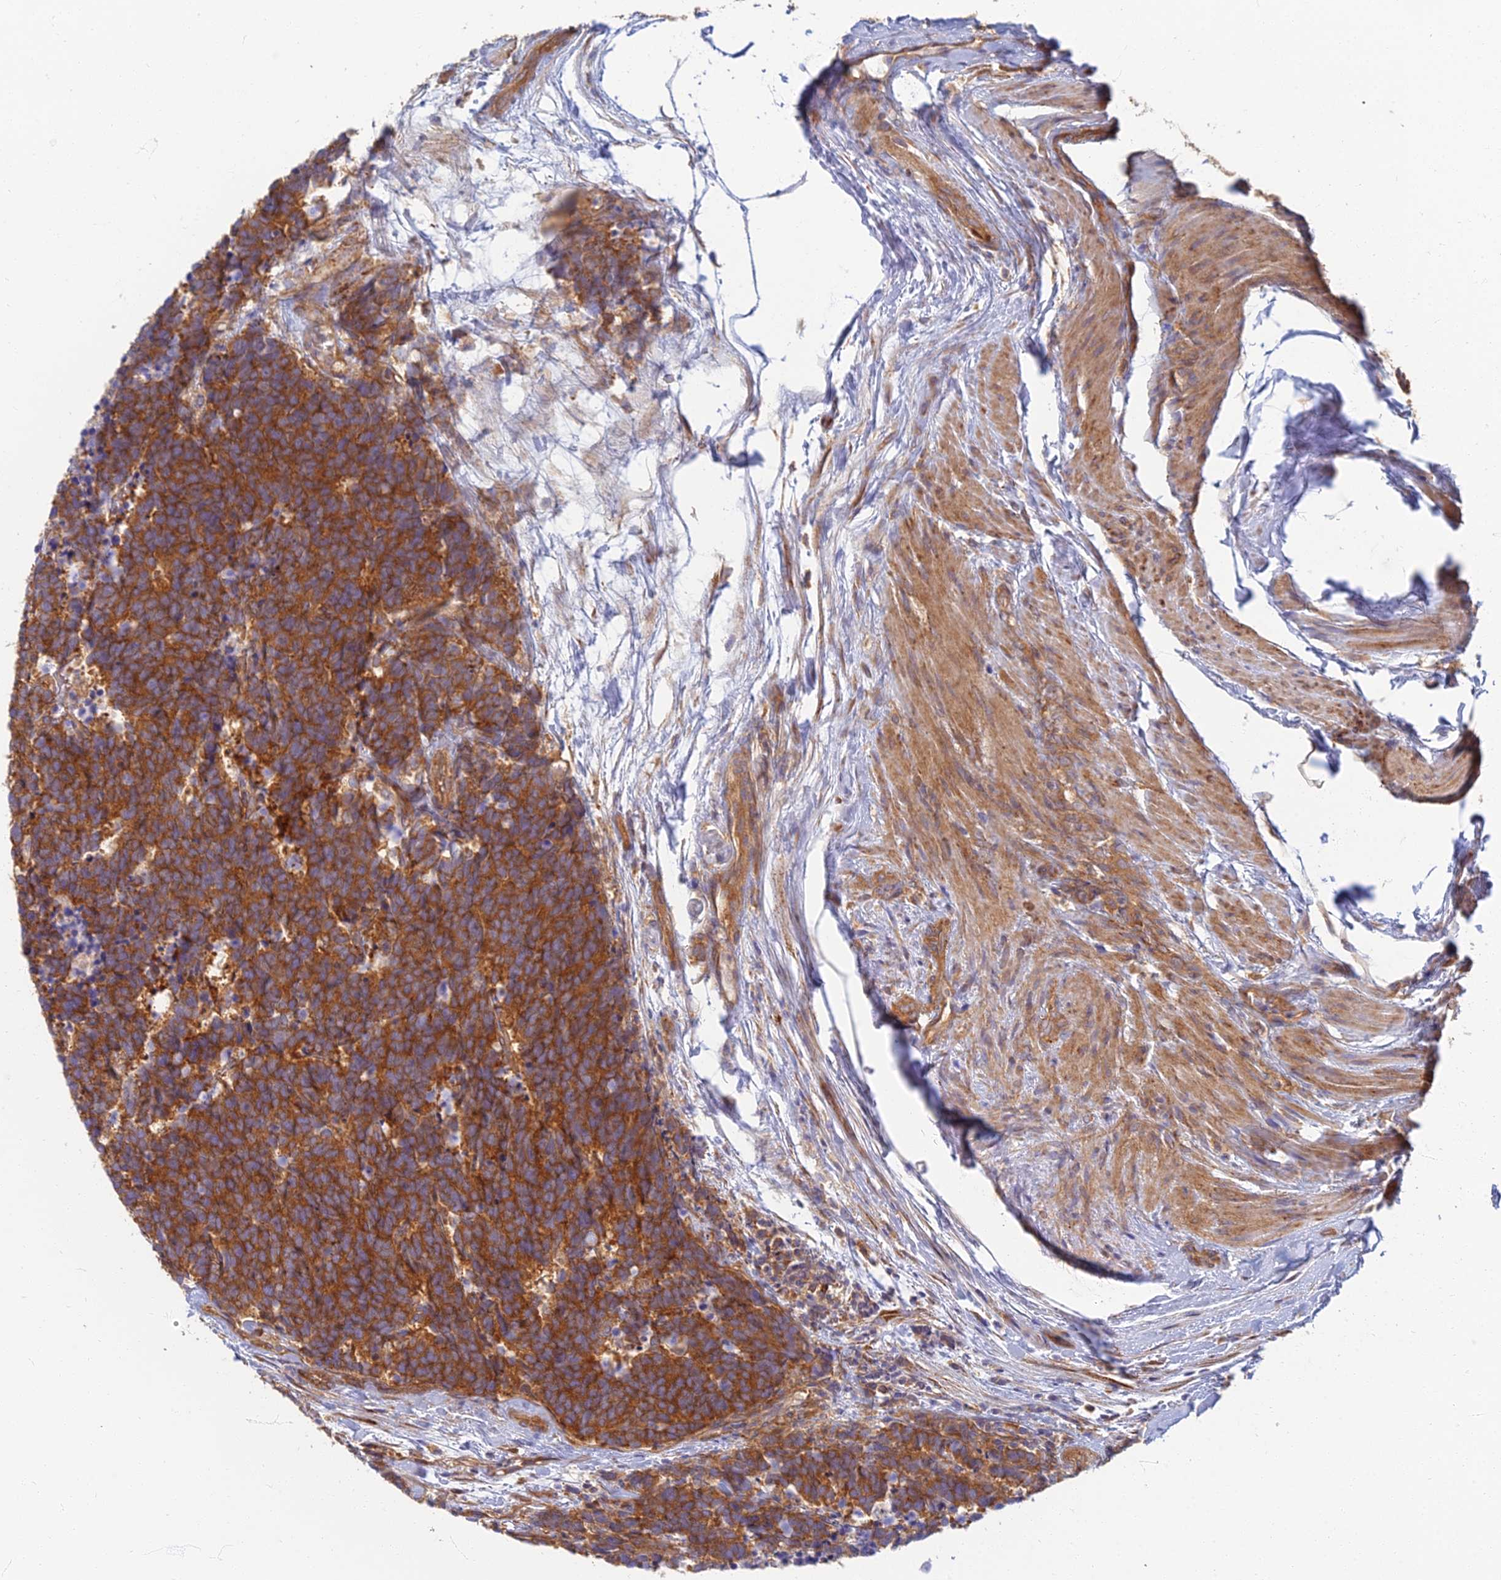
{"staining": {"intensity": "strong", "quantity": ">75%", "location": "cytoplasmic/membranous"}, "tissue": "carcinoid", "cell_type": "Tumor cells", "image_type": "cancer", "snomed": [{"axis": "morphology", "description": "Carcinoma, NOS"}, {"axis": "morphology", "description": "Carcinoid, malignant, NOS"}, {"axis": "topography", "description": "Prostate"}], "caption": "This image shows carcinoma stained with immunohistochemistry to label a protein in brown. The cytoplasmic/membranous of tumor cells show strong positivity for the protein. Nuclei are counter-stained blue.", "gene": "RBSN", "patient": {"sex": "male", "age": 57}}